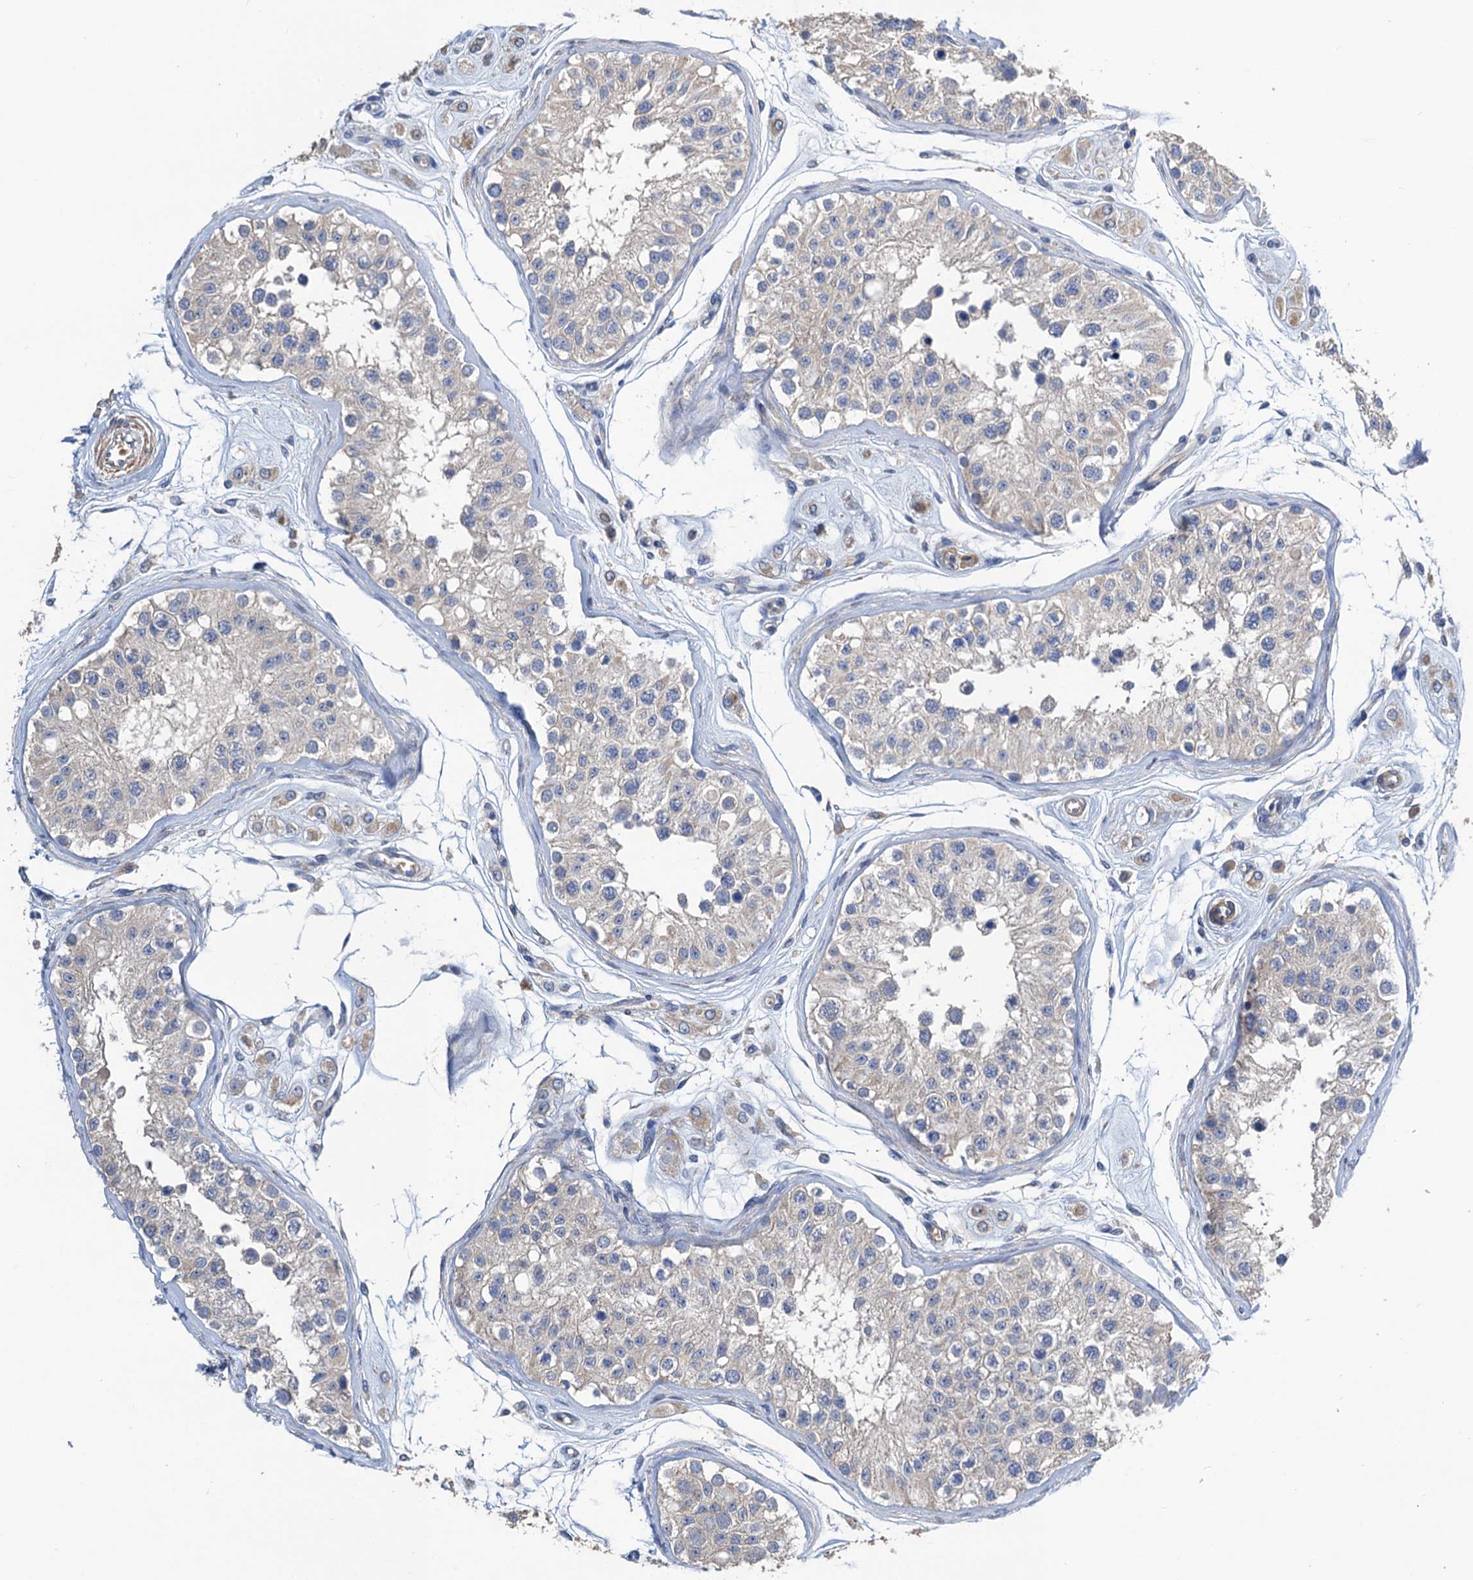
{"staining": {"intensity": "negative", "quantity": "none", "location": "none"}, "tissue": "testis", "cell_type": "Cells in seminiferous ducts", "image_type": "normal", "snomed": [{"axis": "morphology", "description": "Normal tissue, NOS"}, {"axis": "morphology", "description": "Adenocarcinoma, metastatic, NOS"}, {"axis": "topography", "description": "Testis"}], "caption": "Immunohistochemical staining of benign testis displays no significant expression in cells in seminiferous ducts. (Stains: DAB (3,3'-diaminobenzidine) immunohistochemistry (IHC) with hematoxylin counter stain, Microscopy: brightfield microscopy at high magnification).", "gene": "SMCO3", "patient": {"sex": "male", "age": 26}}